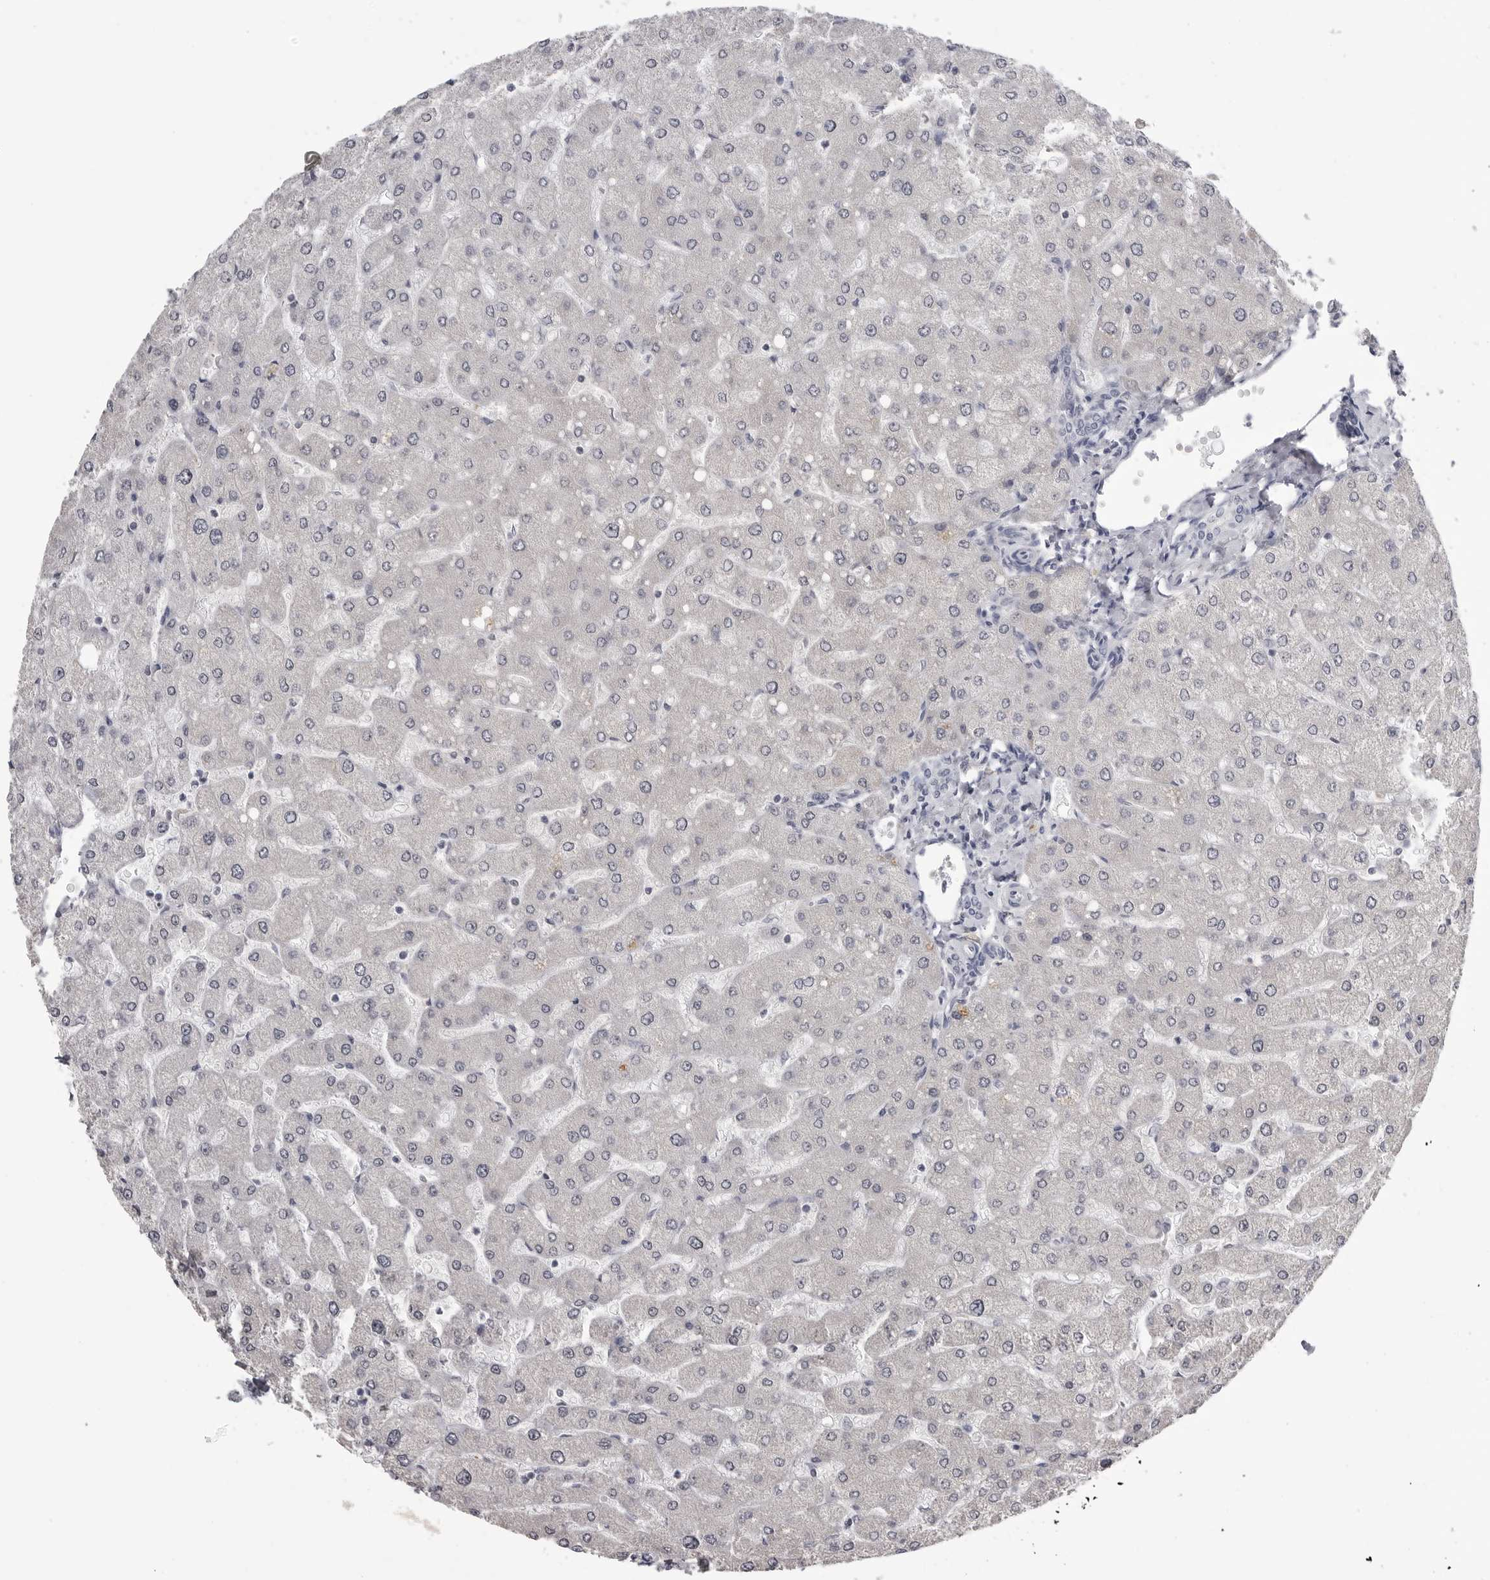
{"staining": {"intensity": "negative", "quantity": "none", "location": "none"}, "tissue": "liver", "cell_type": "Cholangiocytes", "image_type": "normal", "snomed": [{"axis": "morphology", "description": "Normal tissue, NOS"}, {"axis": "topography", "description": "Liver"}], "caption": "This is a photomicrograph of IHC staining of unremarkable liver, which shows no positivity in cholangiocytes. (DAB immunohistochemistry visualized using brightfield microscopy, high magnification).", "gene": "GPN2", "patient": {"sex": "male", "age": 55}}